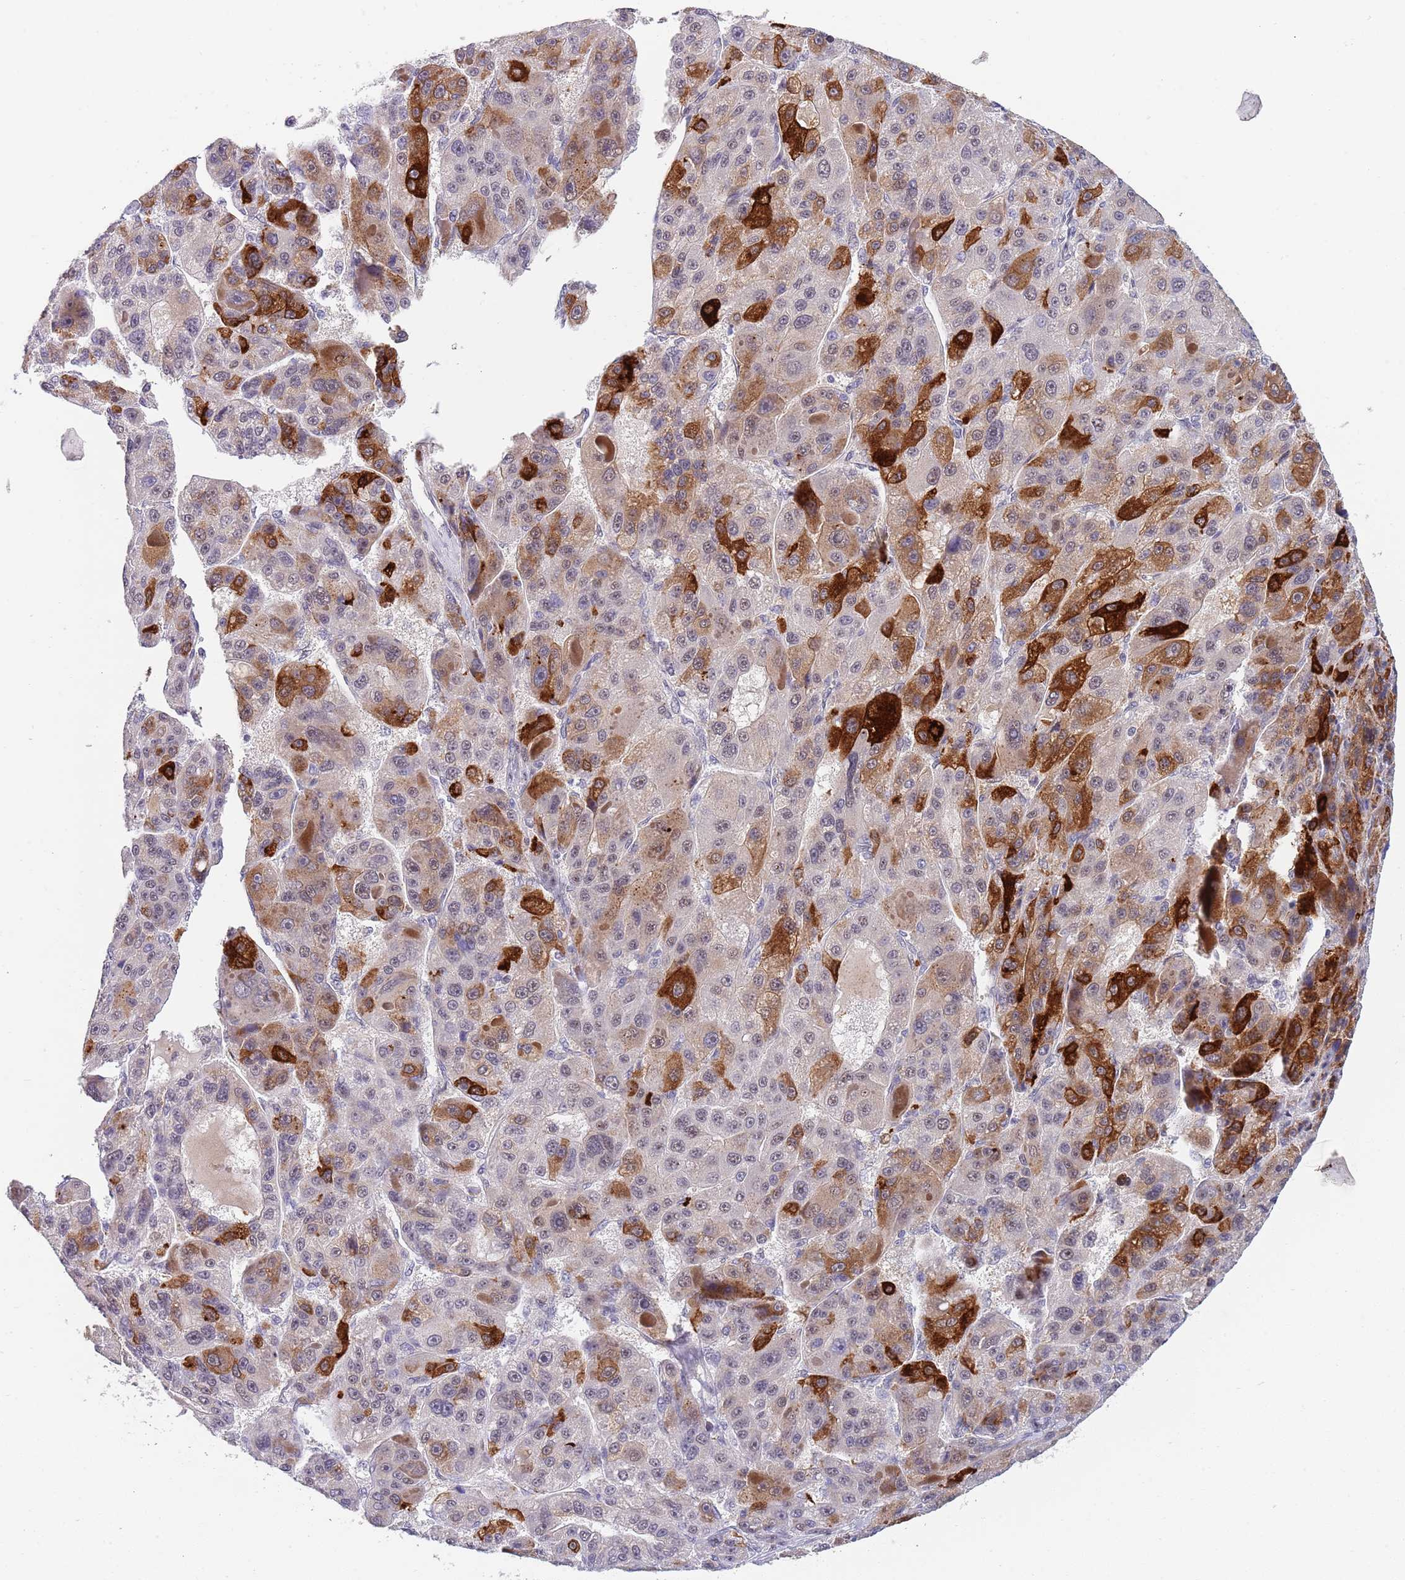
{"staining": {"intensity": "strong", "quantity": "<25%", "location": "cytoplasmic/membranous"}, "tissue": "liver cancer", "cell_type": "Tumor cells", "image_type": "cancer", "snomed": [{"axis": "morphology", "description": "Carcinoma, Hepatocellular, NOS"}, {"axis": "topography", "description": "Liver"}], "caption": "Immunohistochemistry micrograph of neoplastic tissue: liver cancer stained using immunohistochemistry reveals medium levels of strong protein expression localized specifically in the cytoplasmic/membranous of tumor cells, appearing as a cytoplasmic/membranous brown color.", "gene": "PLCL2", "patient": {"sex": "male", "age": 76}}